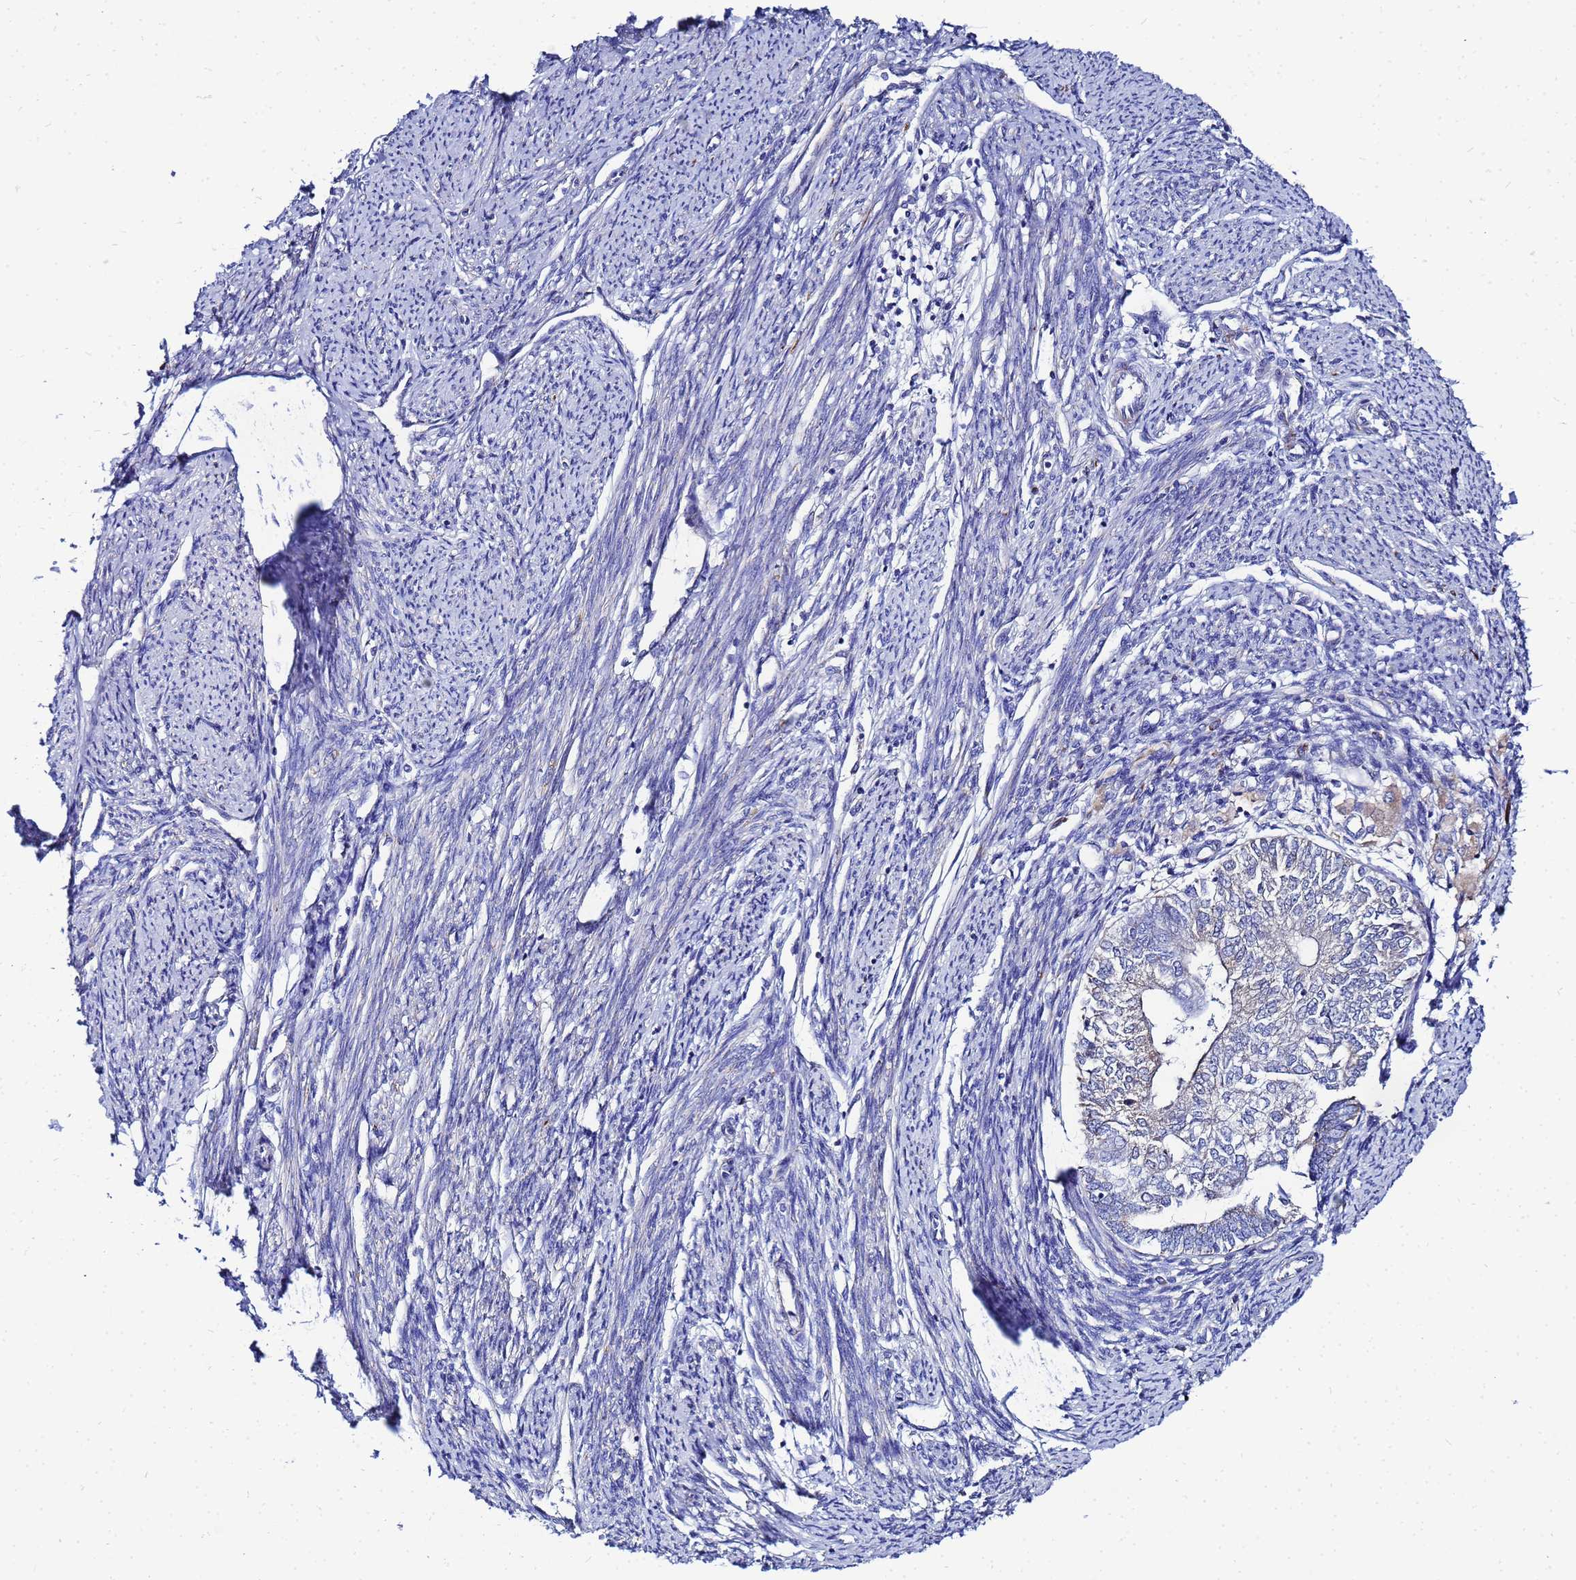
{"staining": {"intensity": "negative", "quantity": "none", "location": "none"}, "tissue": "smooth muscle", "cell_type": "Smooth muscle cells", "image_type": "normal", "snomed": [{"axis": "morphology", "description": "Normal tissue, NOS"}, {"axis": "topography", "description": "Smooth muscle"}, {"axis": "topography", "description": "Uterus"}], "caption": "The IHC image has no significant staining in smooth muscle cells of smooth muscle.", "gene": "FAHD2A", "patient": {"sex": "female", "age": 59}}